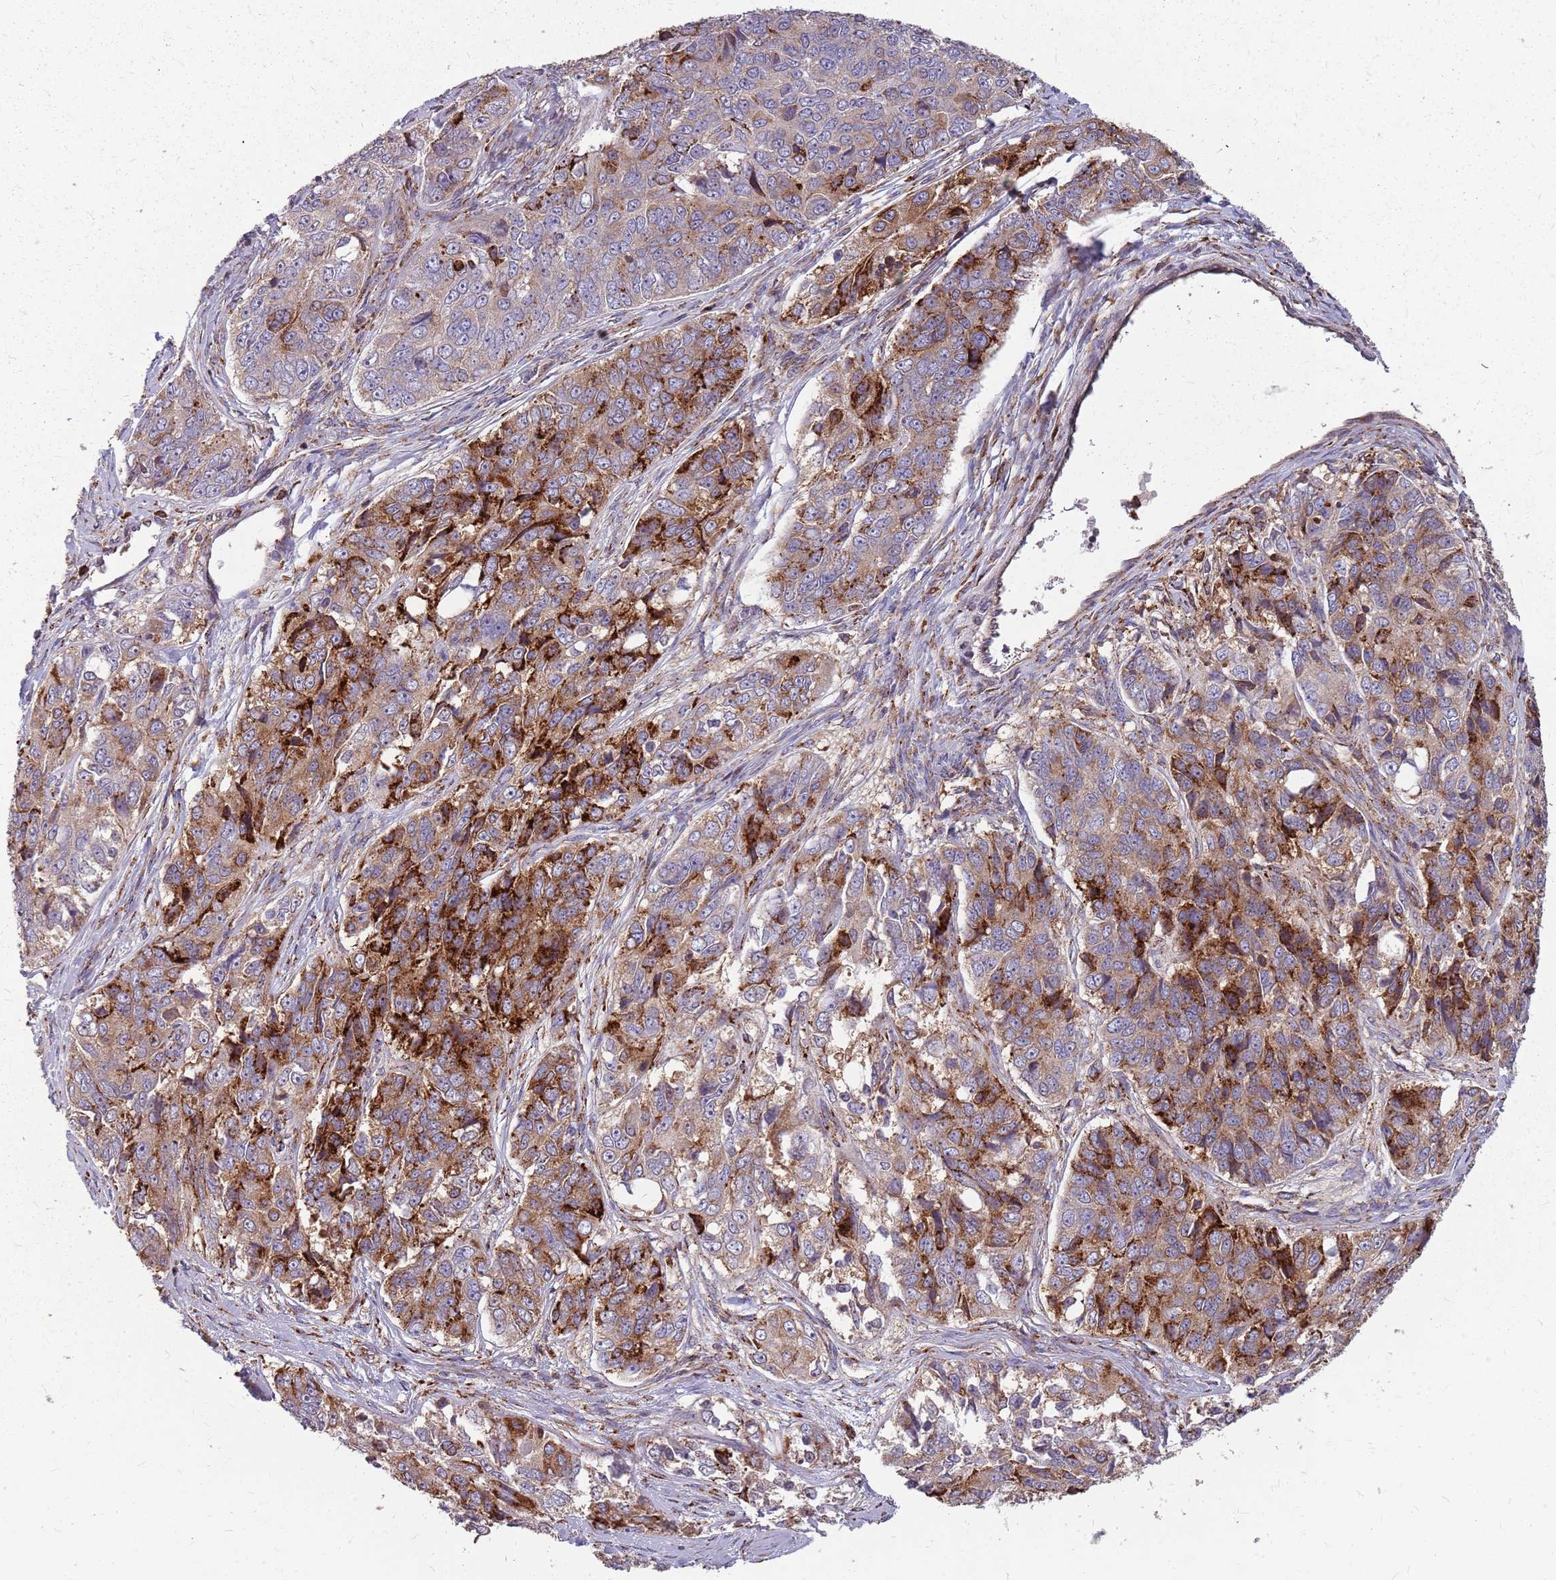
{"staining": {"intensity": "moderate", "quantity": "25%-75%", "location": "cytoplasmic/membranous"}, "tissue": "ovarian cancer", "cell_type": "Tumor cells", "image_type": "cancer", "snomed": [{"axis": "morphology", "description": "Carcinoma, endometroid"}, {"axis": "topography", "description": "Ovary"}], "caption": "Brown immunohistochemical staining in ovarian cancer (endometroid carcinoma) reveals moderate cytoplasmic/membranous staining in approximately 25%-75% of tumor cells. Nuclei are stained in blue.", "gene": "NME4", "patient": {"sex": "female", "age": 51}}